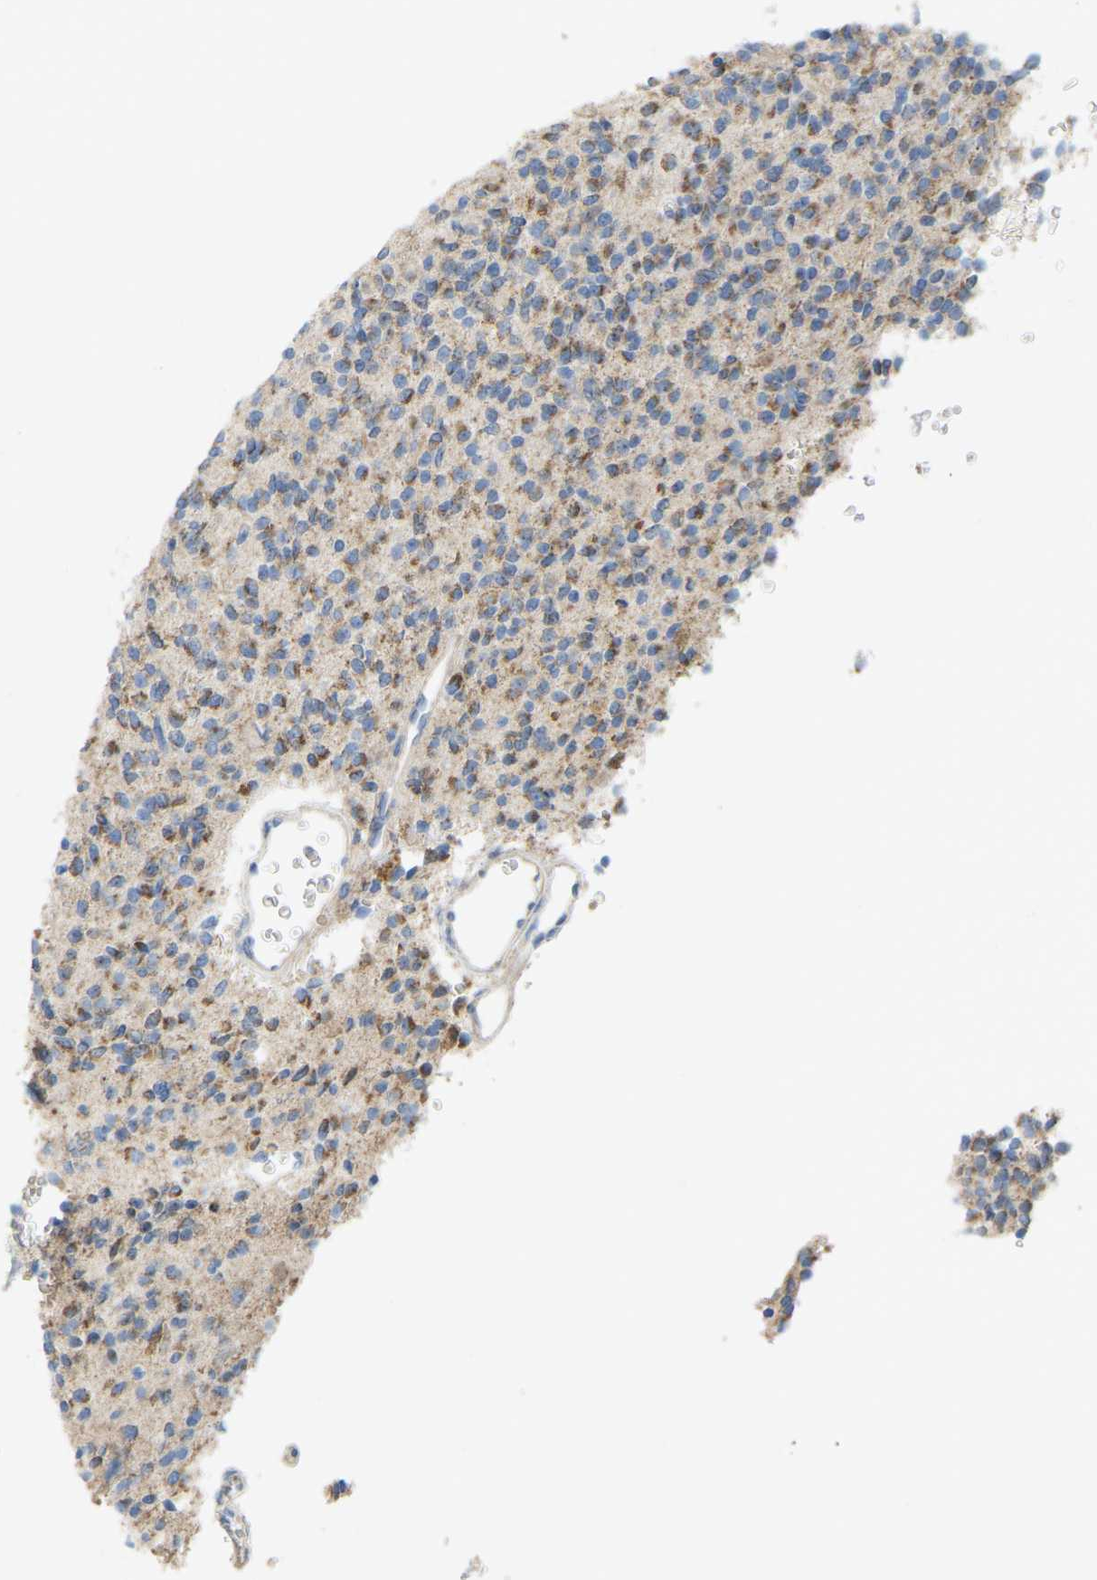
{"staining": {"intensity": "moderate", "quantity": "25%-75%", "location": "cytoplasmic/membranous"}, "tissue": "glioma", "cell_type": "Tumor cells", "image_type": "cancer", "snomed": [{"axis": "morphology", "description": "Glioma, malignant, High grade"}, {"axis": "topography", "description": "Brain"}], "caption": "Immunohistochemistry (IHC) image of human glioma stained for a protein (brown), which shows medium levels of moderate cytoplasmic/membranous expression in approximately 25%-75% of tumor cells.", "gene": "SERPINB5", "patient": {"sex": "male", "age": 34}}